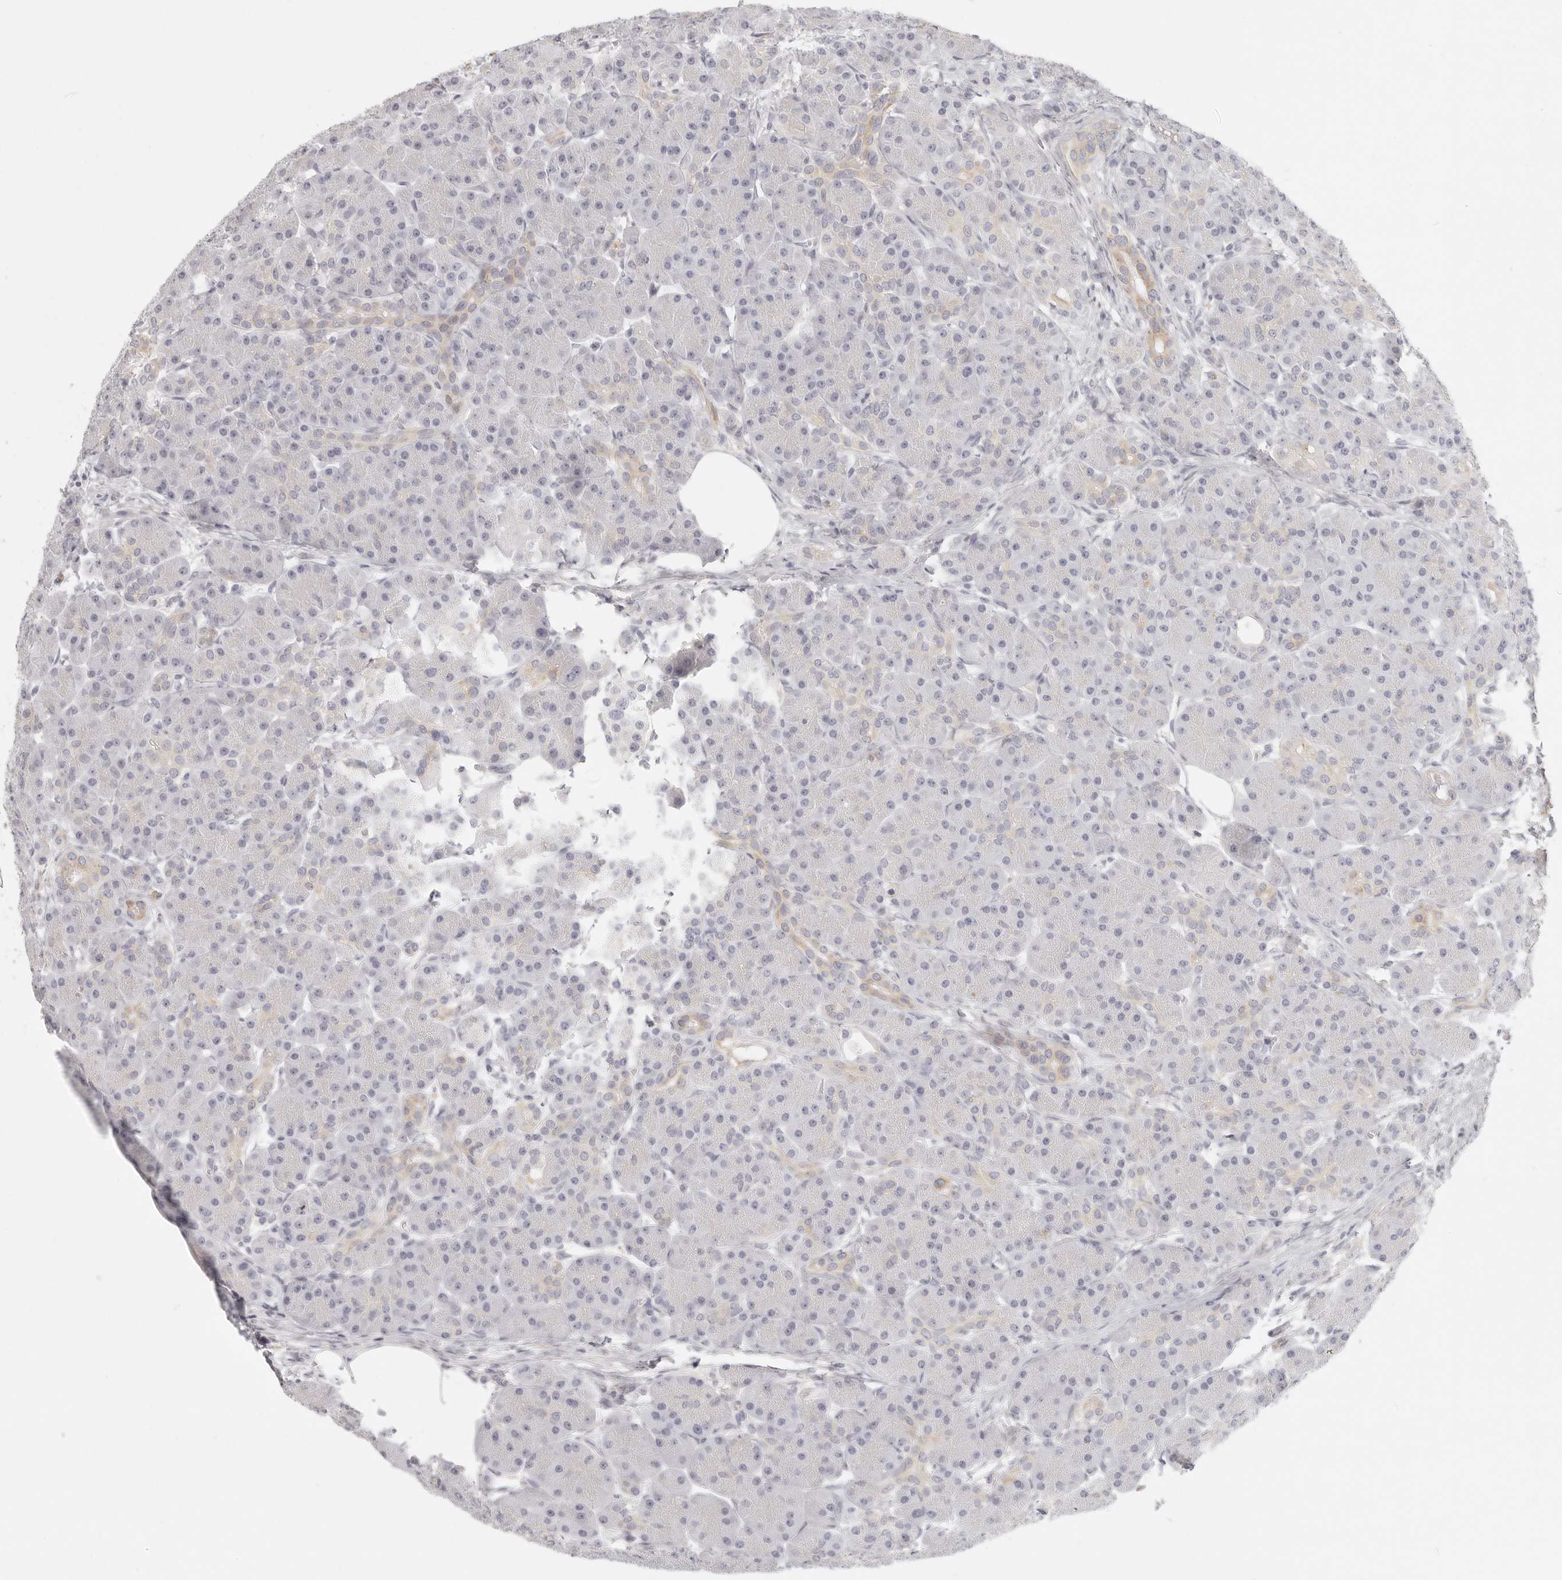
{"staining": {"intensity": "weak", "quantity": "<25%", "location": "cytoplasmic/membranous"}, "tissue": "pancreas", "cell_type": "Exocrine glandular cells", "image_type": "normal", "snomed": [{"axis": "morphology", "description": "Normal tissue, NOS"}, {"axis": "topography", "description": "Pancreas"}], "caption": "IHC micrograph of benign pancreas stained for a protein (brown), which displays no staining in exocrine glandular cells.", "gene": "RXFP1", "patient": {"sex": "male", "age": 63}}